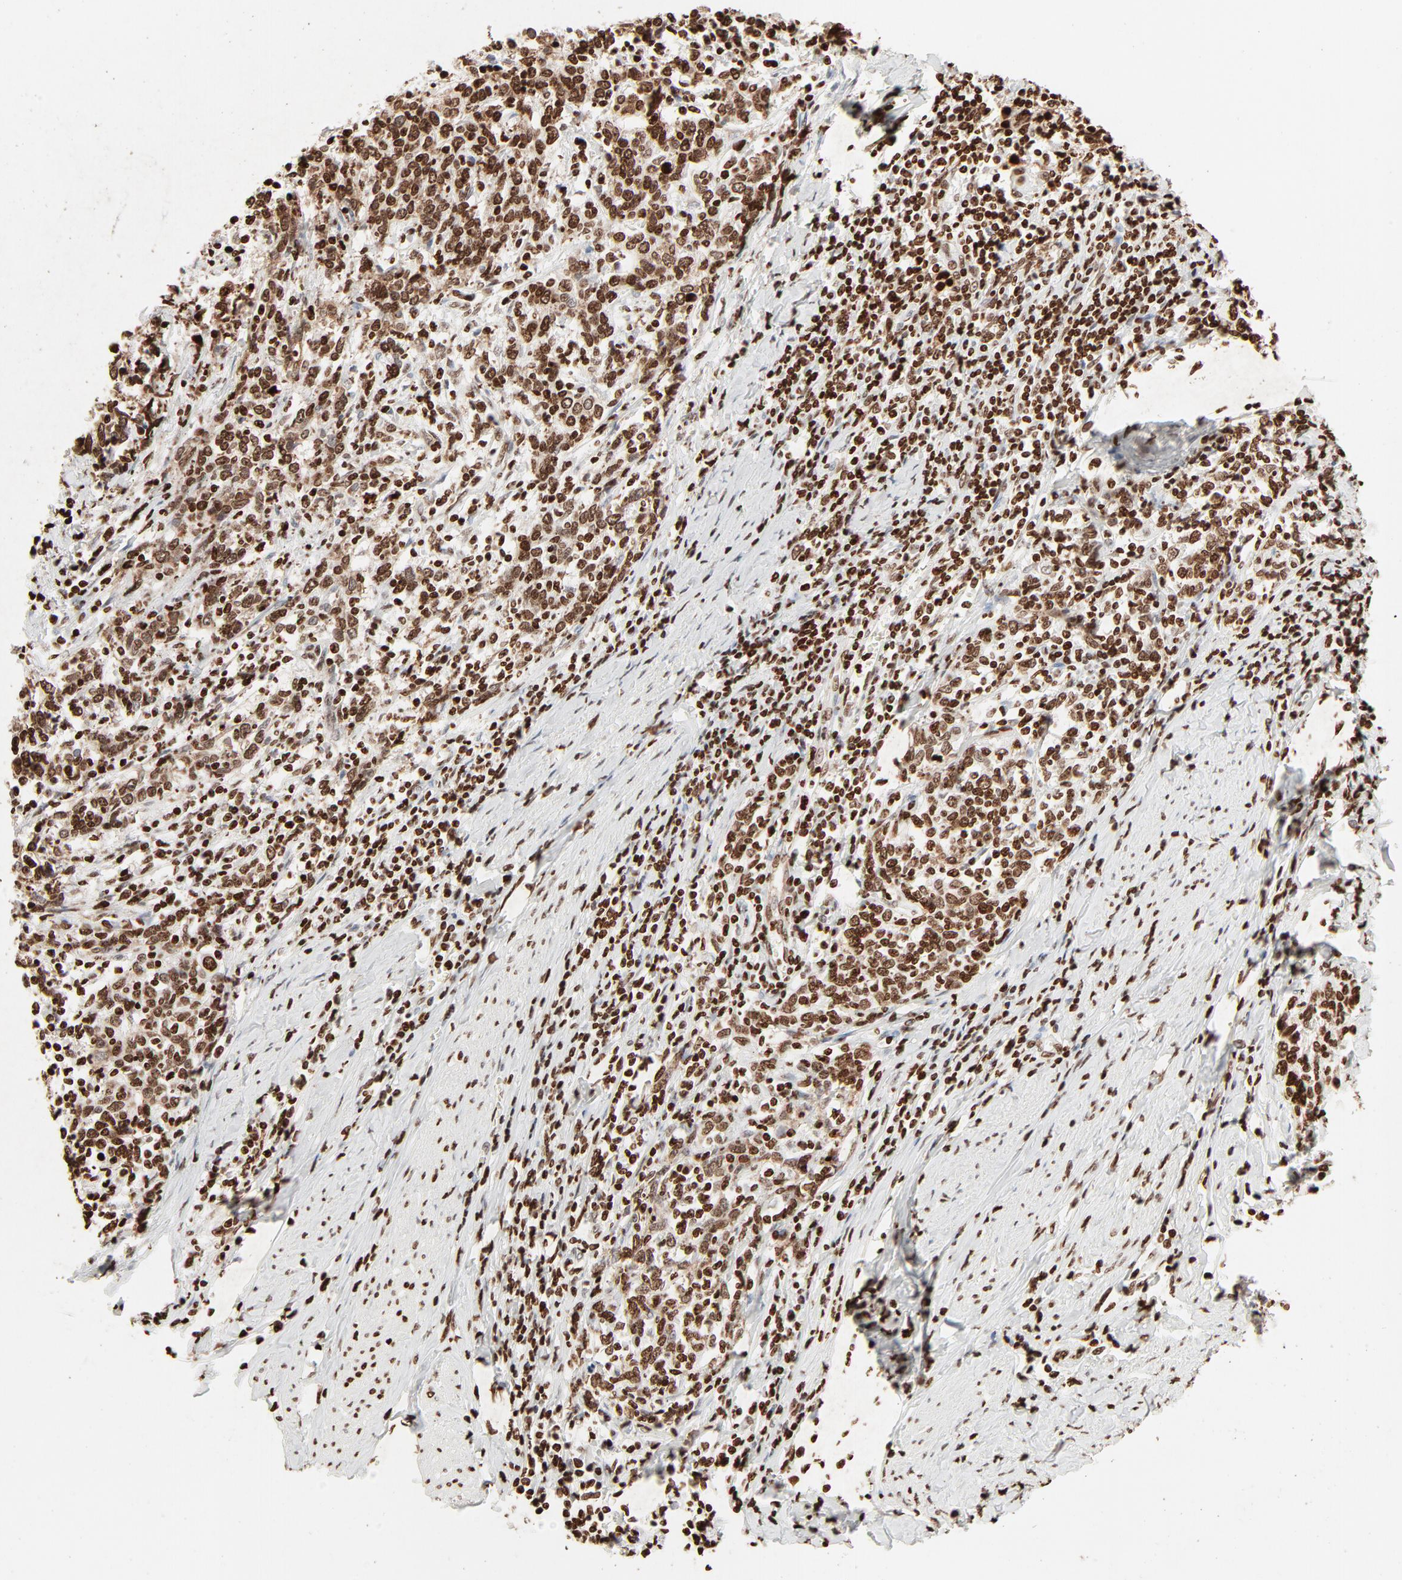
{"staining": {"intensity": "moderate", "quantity": ">75%", "location": "nuclear"}, "tissue": "cervical cancer", "cell_type": "Tumor cells", "image_type": "cancer", "snomed": [{"axis": "morphology", "description": "Squamous cell carcinoma, NOS"}, {"axis": "topography", "description": "Cervix"}], "caption": "Cervical cancer (squamous cell carcinoma) tissue demonstrates moderate nuclear expression in approximately >75% of tumor cells (IHC, brightfield microscopy, high magnification).", "gene": "HMGB2", "patient": {"sex": "female", "age": 41}}